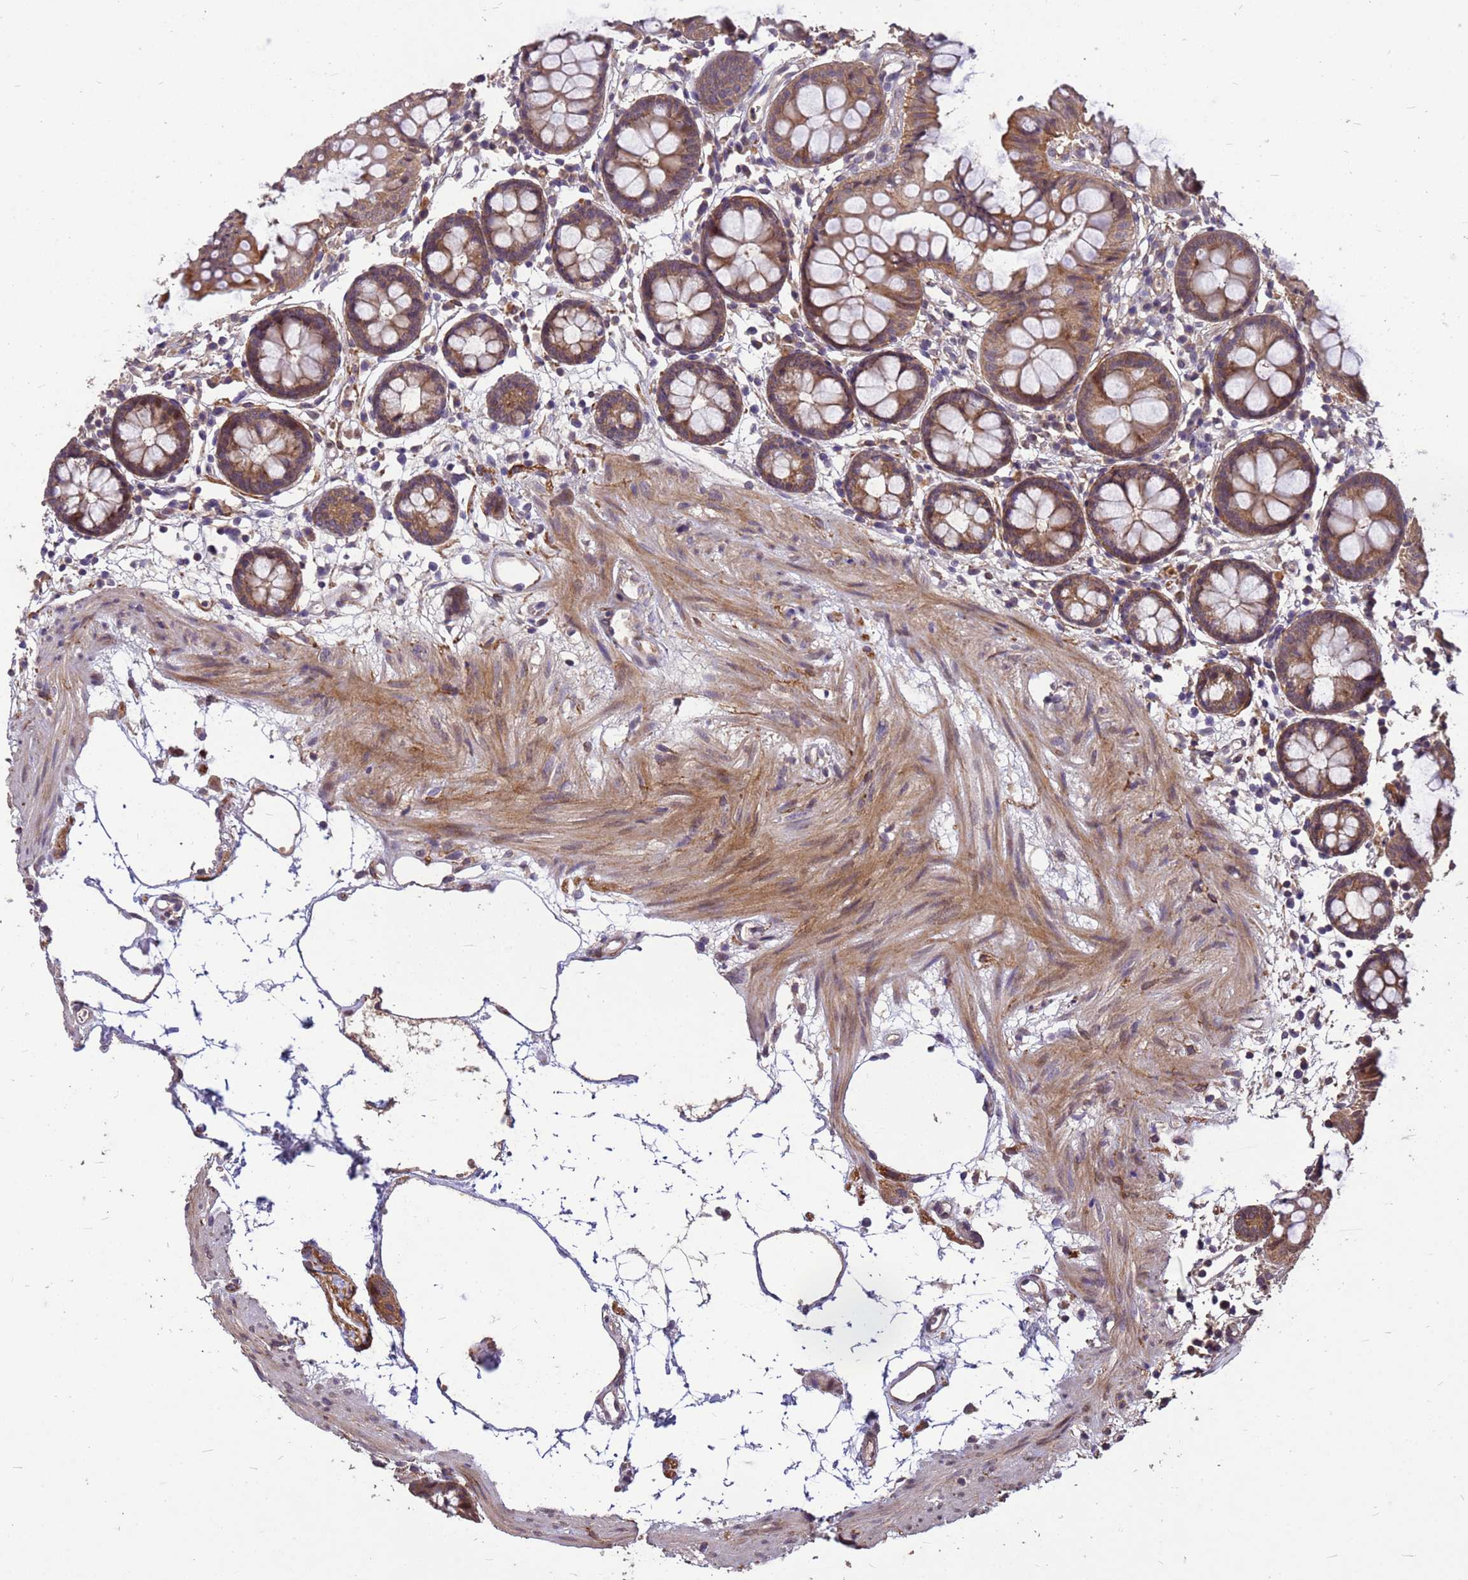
{"staining": {"intensity": "weak", "quantity": ">75%", "location": "cytoplasmic/membranous"}, "tissue": "colon", "cell_type": "Endothelial cells", "image_type": "normal", "snomed": [{"axis": "morphology", "description": "Normal tissue, NOS"}, {"axis": "topography", "description": "Colon"}], "caption": "High-power microscopy captured an immunohistochemistry (IHC) histopathology image of normal colon, revealing weak cytoplasmic/membranous staining in approximately >75% of endothelial cells. Ihc stains the protein in brown and the nuclei are stained blue.", "gene": "PPP2CA", "patient": {"sex": "female", "age": 84}}